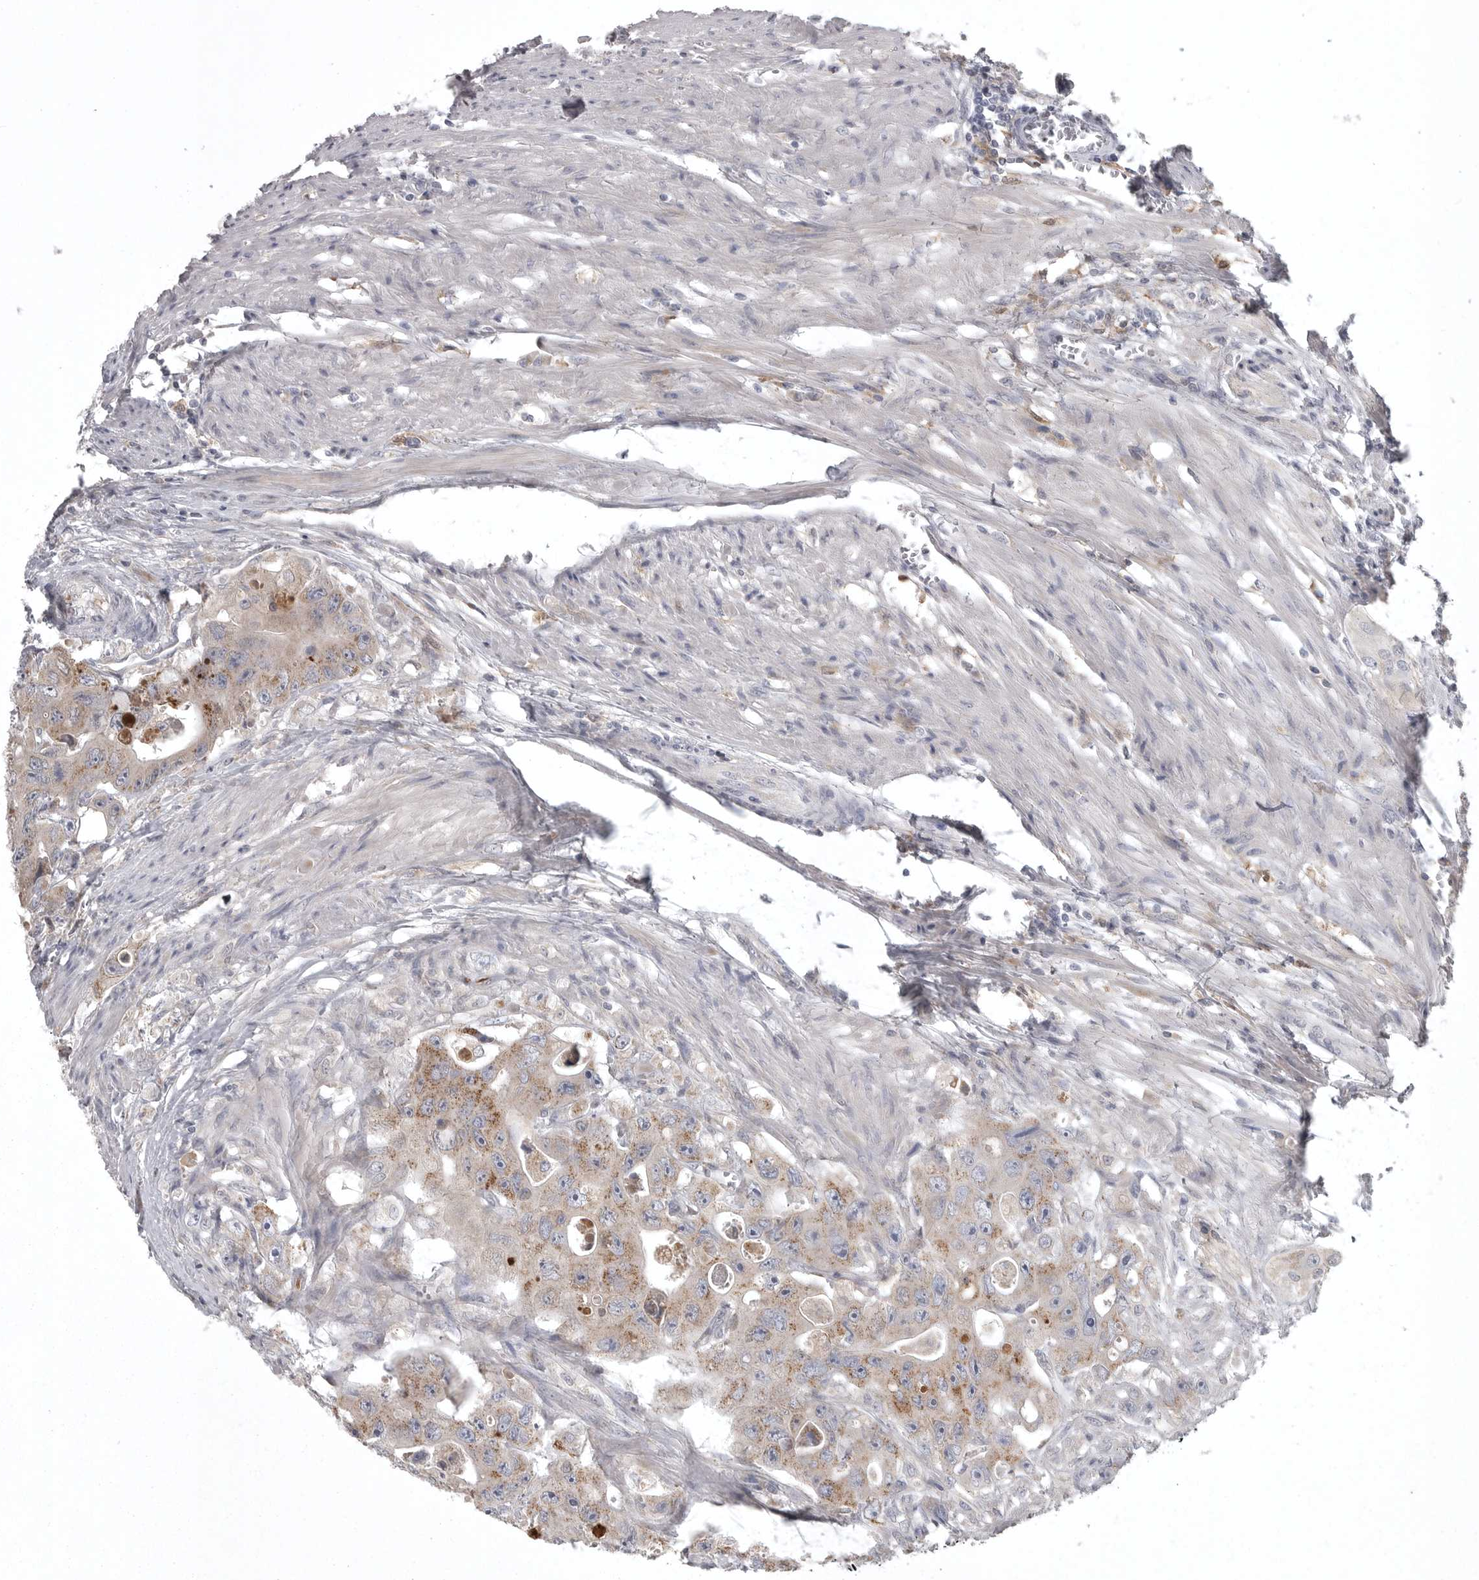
{"staining": {"intensity": "moderate", "quantity": ">75%", "location": "cytoplasmic/membranous"}, "tissue": "colorectal cancer", "cell_type": "Tumor cells", "image_type": "cancer", "snomed": [{"axis": "morphology", "description": "Adenocarcinoma, NOS"}, {"axis": "topography", "description": "Colon"}], "caption": "DAB (3,3'-diaminobenzidine) immunohistochemical staining of human adenocarcinoma (colorectal) demonstrates moderate cytoplasmic/membranous protein positivity in approximately >75% of tumor cells. The protein of interest is stained brown, and the nuclei are stained in blue (DAB (3,3'-diaminobenzidine) IHC with brightfield microscopy, high magnification).", "gene": "GPR31", "patient": {"sex": "female", "age": 46}}